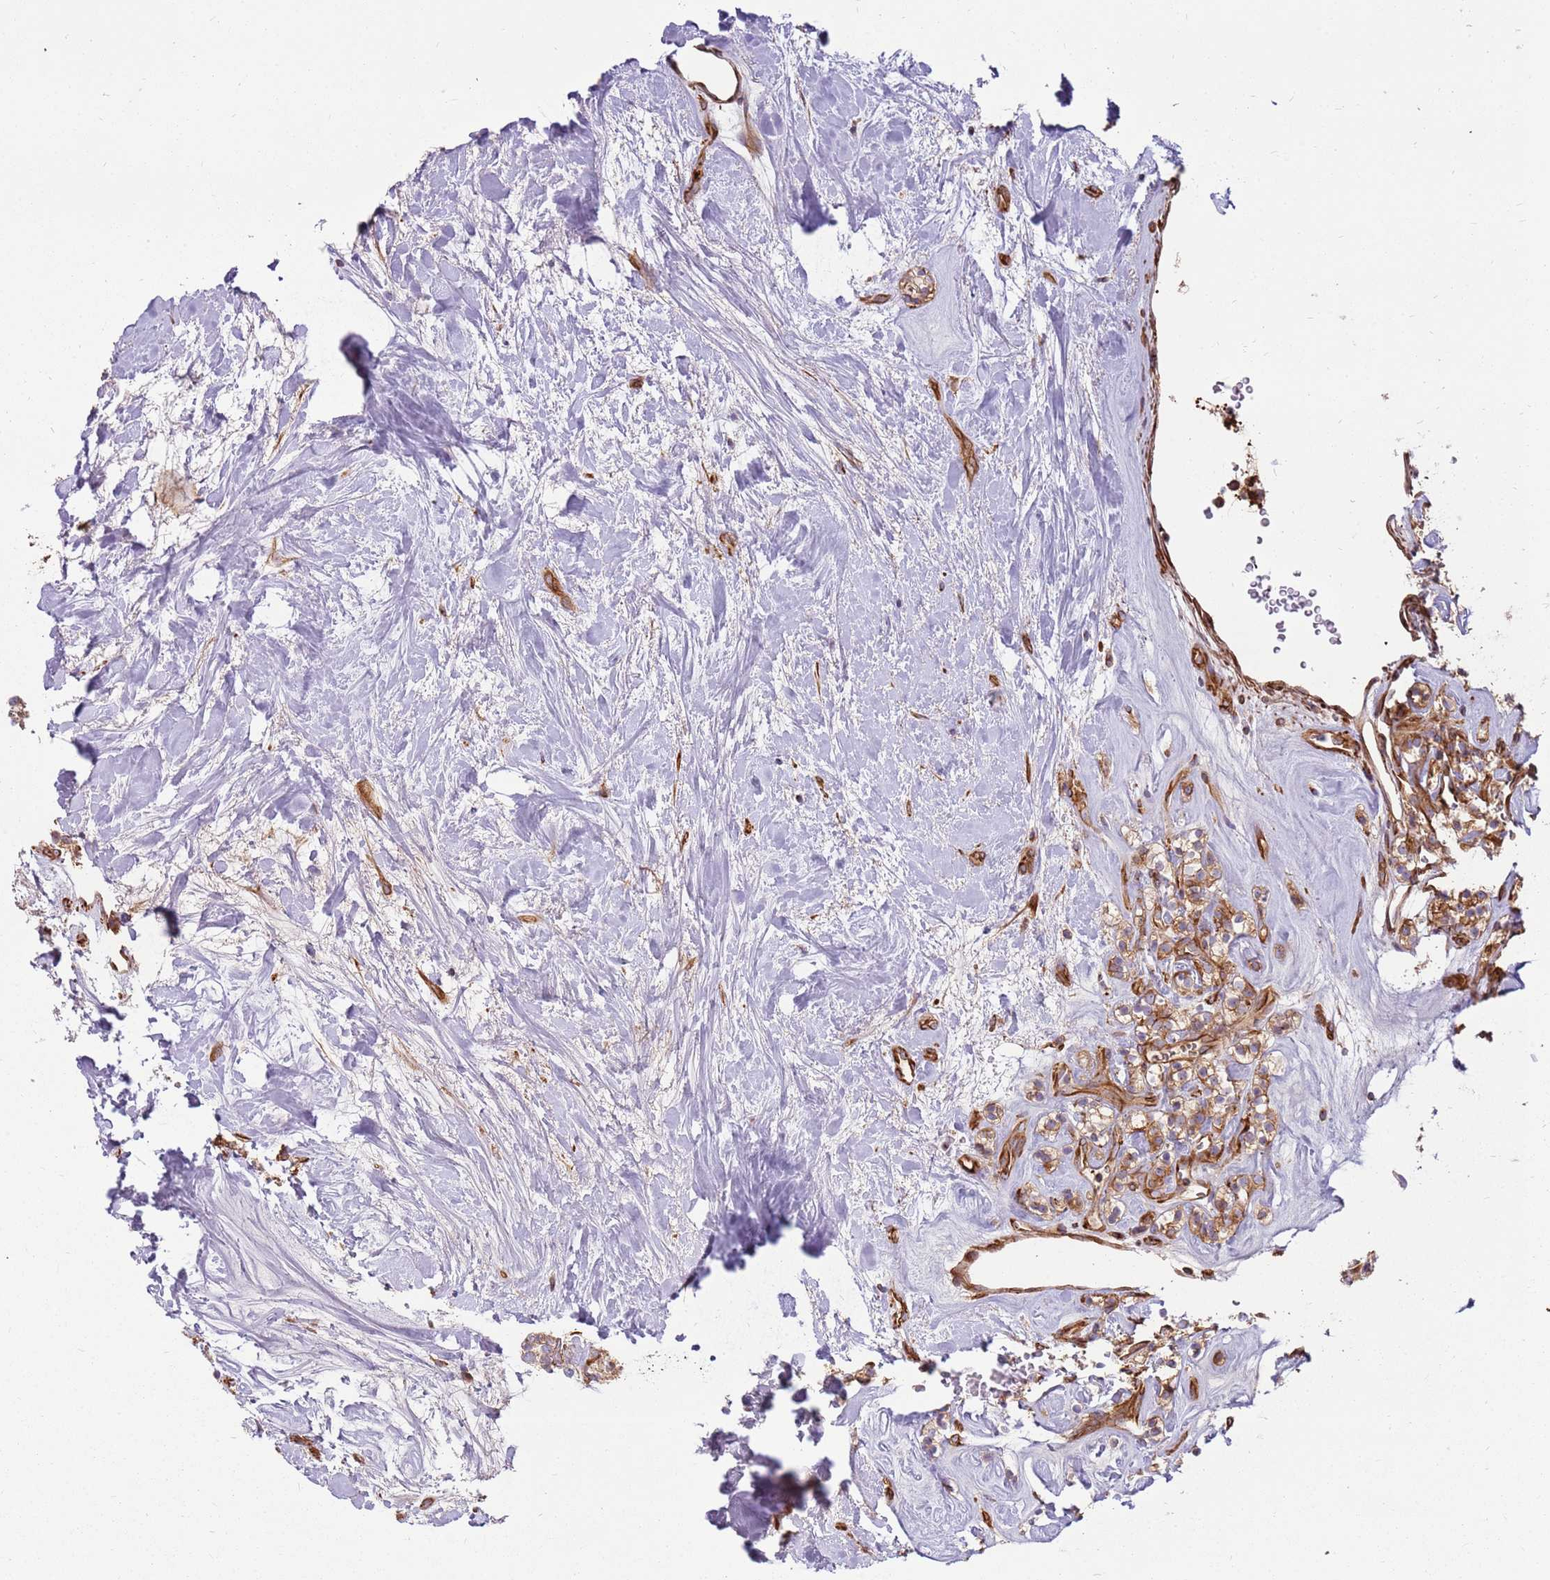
{"staining": {"intensity": "moderate", "quantity": ">75%", "location": "cytoplasmic/membranous"}, "tissue": "renal cancer", "cell_type": "Tumor cells", "image_type": "cancer", "snomed": [{"axis": "morphology", "description": "Adenocarcinoma, NOS"}, {"axis": "topography", "description": "Kidney"}], "caption": "Immunohistochemistry (IHC) of adenocarcinoma (renal) displays medium levels of moderate cytoplasmic/membranous expression in about >75% of tumor cells.", "gene": "EMC1", "patient": {"sex": "male", "age": 77}}